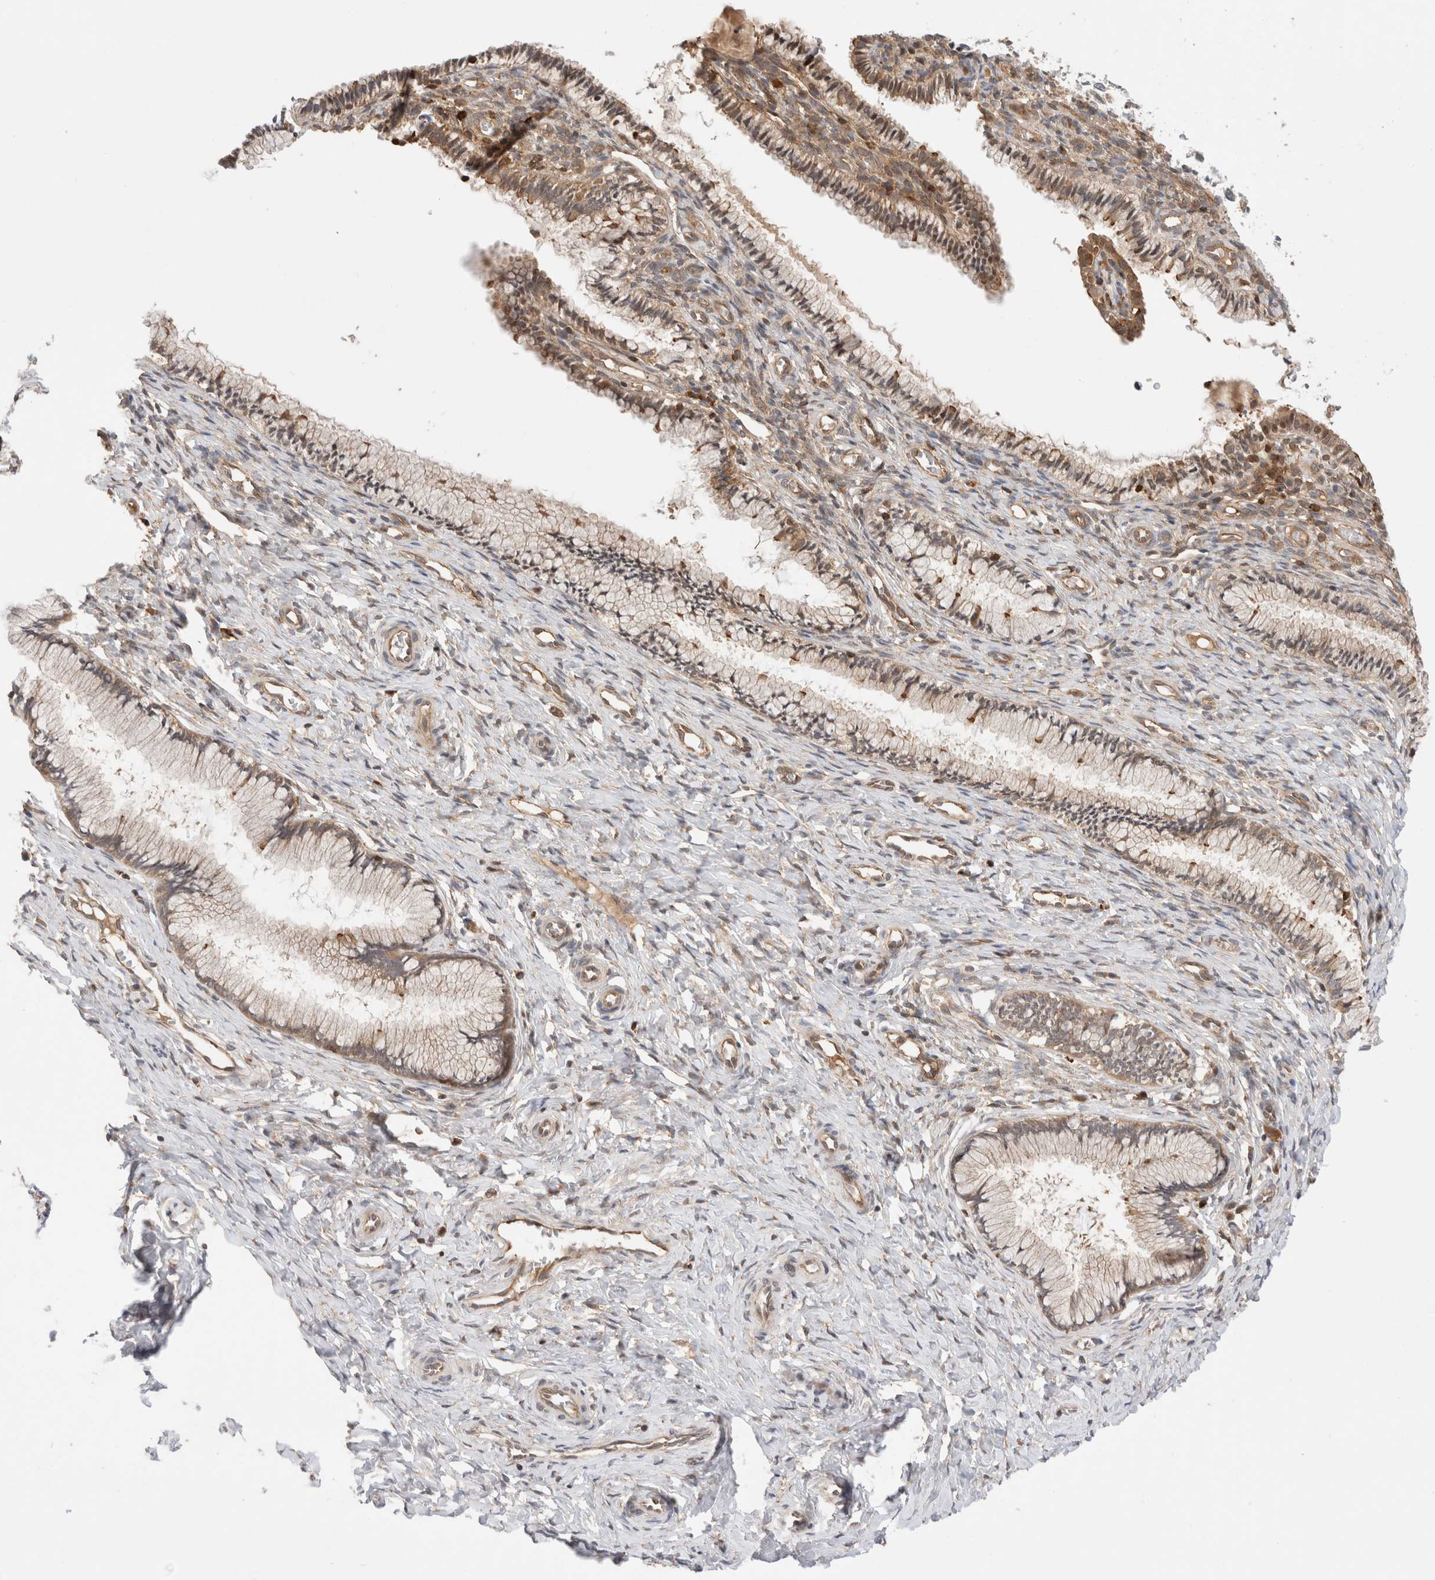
{"staining": {"intensity": "weak", "quantity": ">75%", "location": "cytoplasmic/membranous"}, "tissue": "cervix", "cell_type": "Glandular cells", "image_type": "normal", "snomed": [{"axis": "morphology", "description": "Normal tissue, NOS"}, {"axis": "topography", "description": "Cervix"}], "caption": "Immunohistochemistry staining of benign cervix, which demonstrates low levels of weak cytoplasmic/membranous staining in about >75% of glandular cells indicating weak cytoplasmic/membranous protein positivity. The staining was performed using DAB (brown) for protein detection and nuclei were counterstained in hematoxylin (blue).", "gene": "NFKB1", "patient": {"sex": "female", "age": 27}}